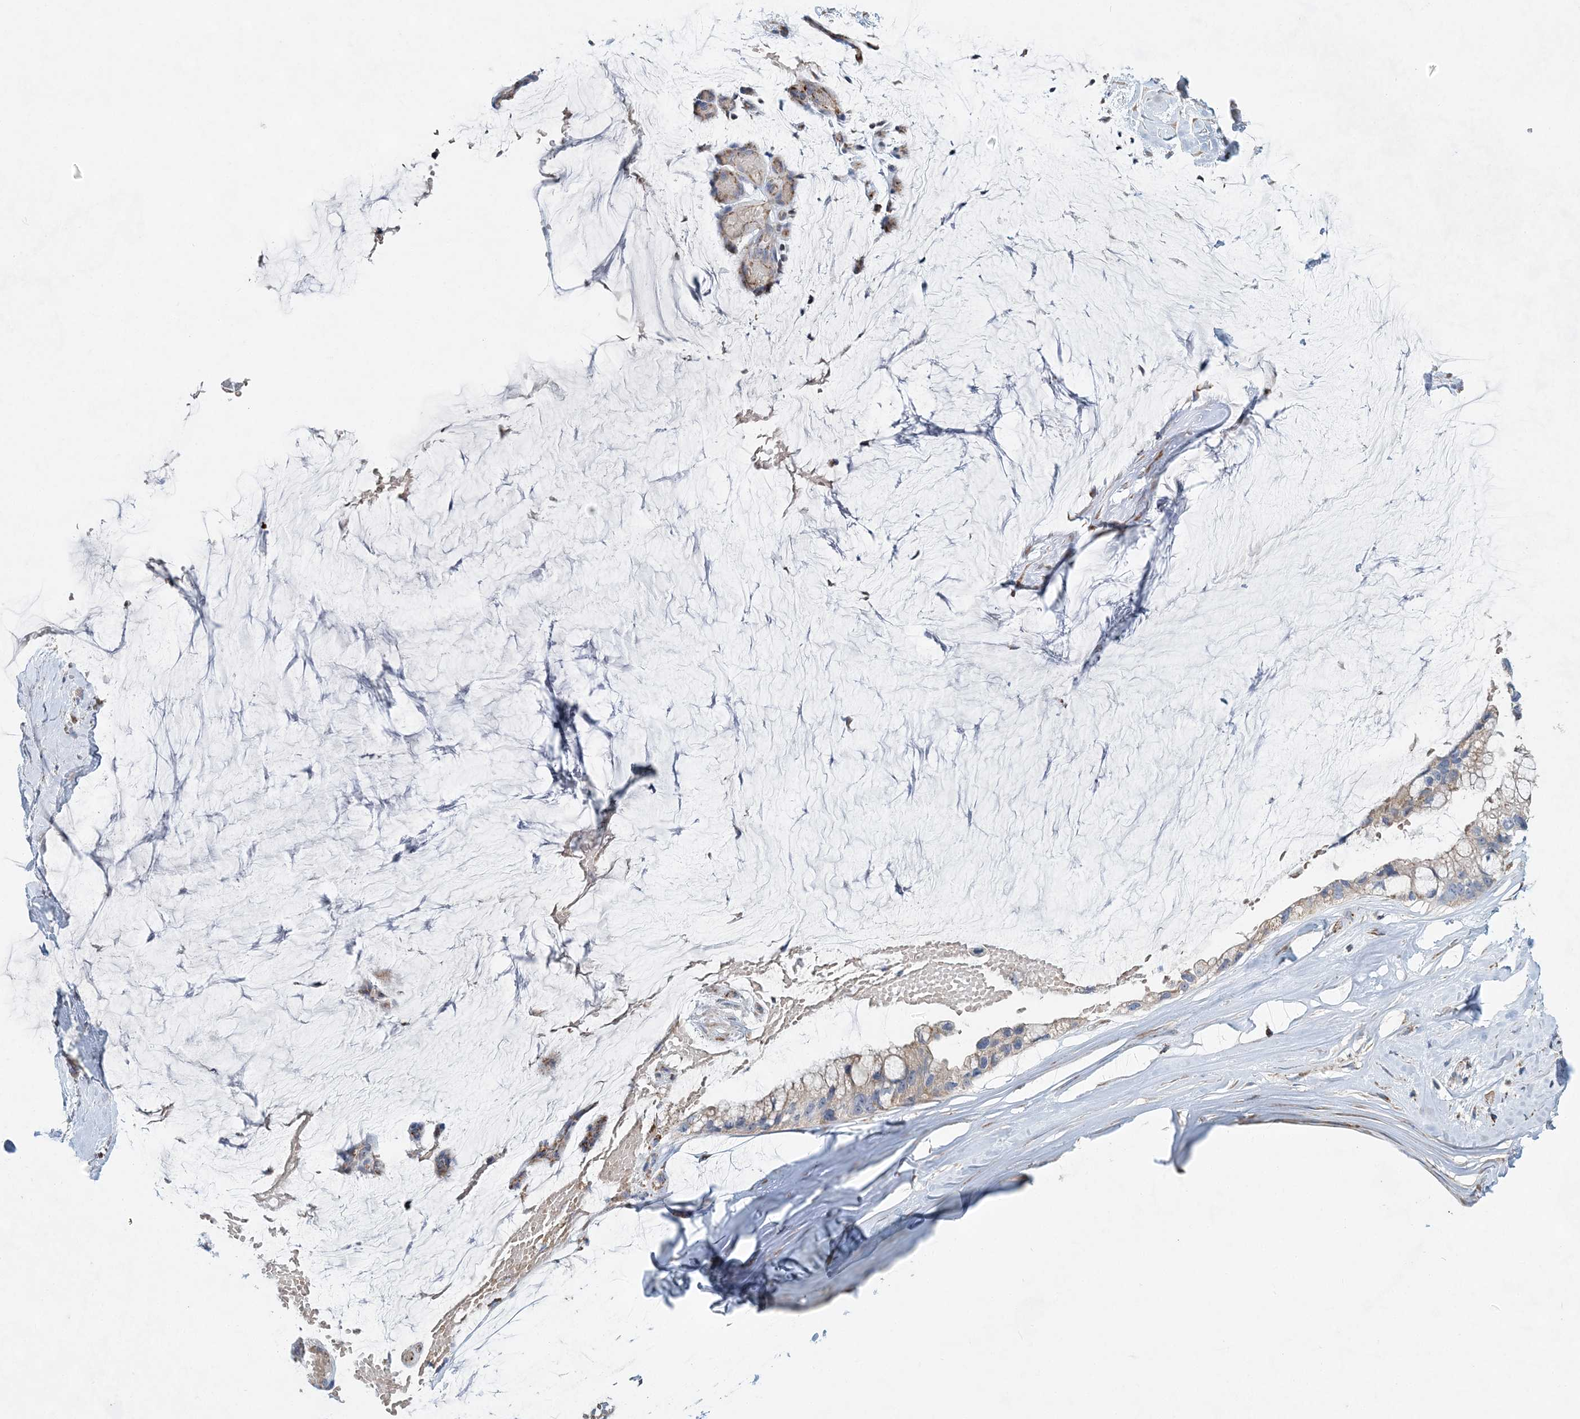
{"staining": {"intensity": "weak", "quantity": "<25%", "location": "cytoplasmic/membranous"}, "tissue": "ovarian cancer", "cell_type": "Tumor cells", "image_type": "cancer", "snomed": [{"axis": "morphology", "description": "Cystadenocarcinoma, mucinous, NOS"}, {"axis": "topography", "description": "Ovary"}], "caption": "The histopathology image exhibits no staining of tumor cells in ovarian cancer (mucinous cystadenocarcinoma). The staining was performed using DAB (3,3'-diaminobenzidine) to visualize the protein expression in brown, while the nuclei were stained in blue with hematoxylin (Magnification: 20x).", "gene": "TRAPPC13", "patient": {"sex": "female", "age": 39}}